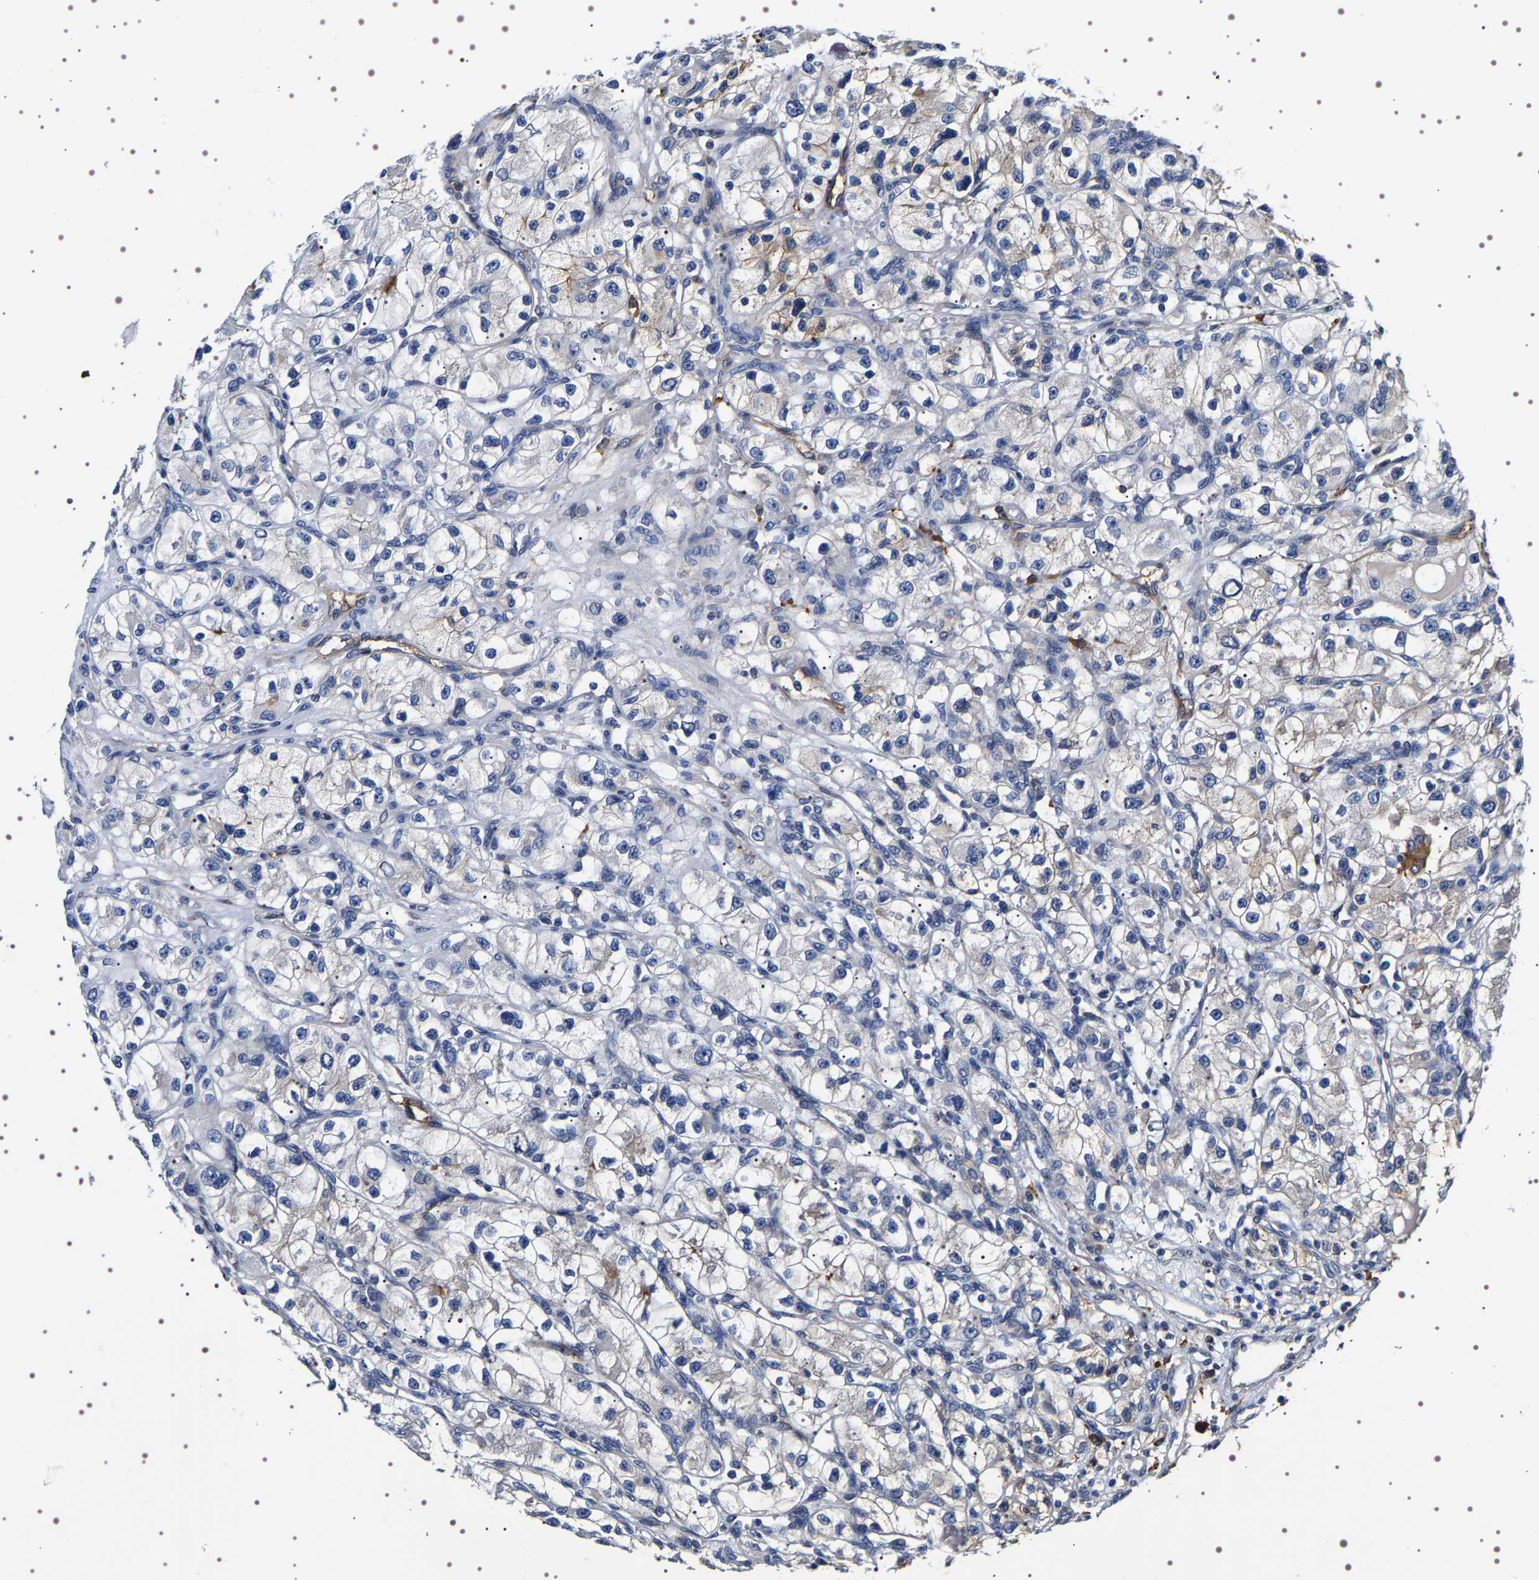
{"staining": {"intensity": "negative", "quantity": "none", "location": "none"}, "tissue": "renal cancer", "cell_type": "Tumor cells", "image_type": "cancer", "snomed": [{"axis": "morphology", "description": "Adenocarcinoma, NOS"}, {"axis": "topography", "description": "Kidney"}], "caption": "Tumor cells are negative for protein expression in human adenocarcinoma (renal). (IHC, brightfield microscopy, high magnification).", "gene": "ALPL", "patient": {"sex": "female", "age": 57}}